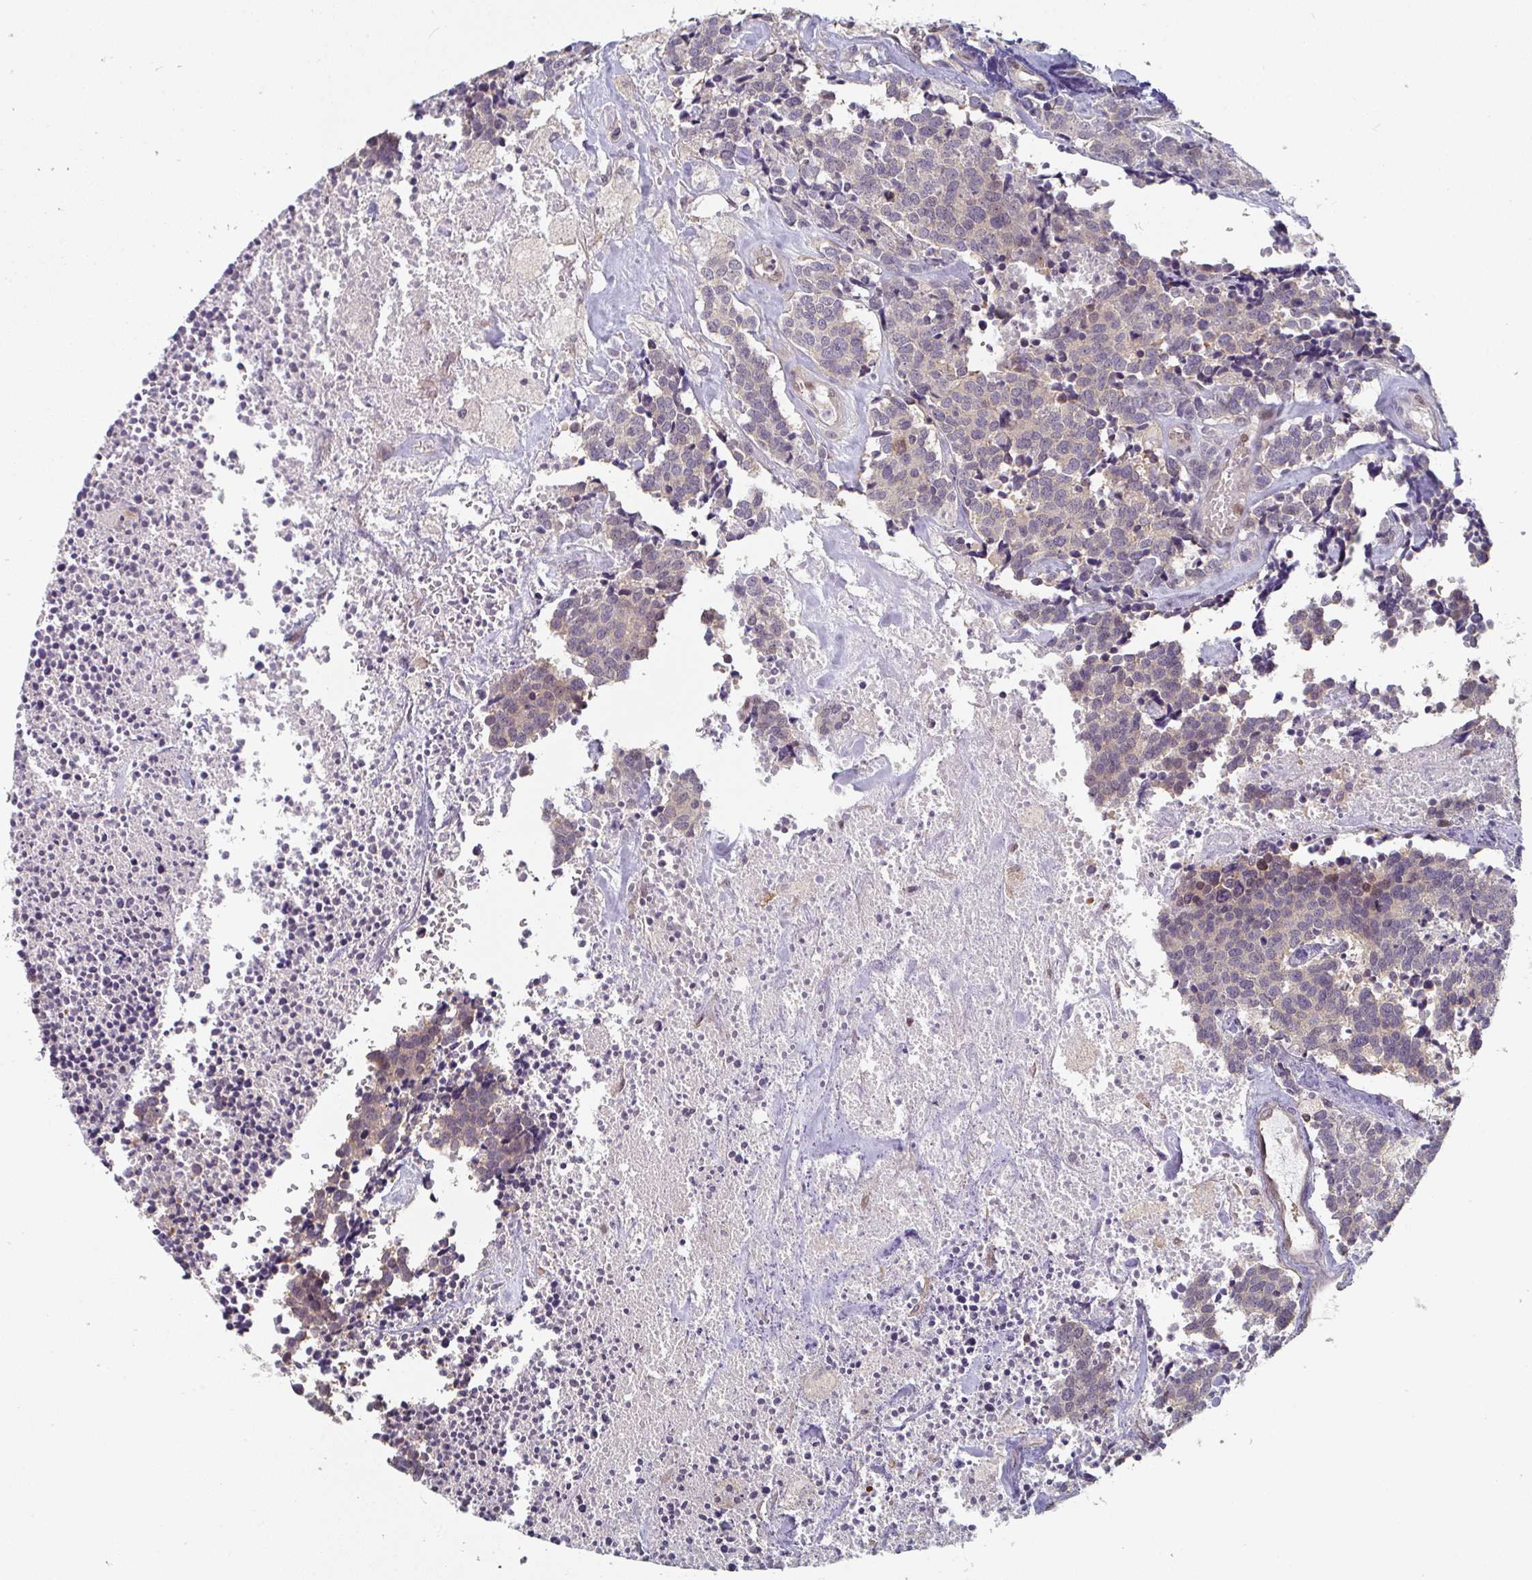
{"staining": {"intensity": "weak", "quantity": "25%-75%", "location": "cytoplasmic/membranous"}, "tissue": "carcinoid", "cell_type": "Tumor cells", "image_type": "cancer", "snomed": [{"axis": "morphology", "description": "Carcinoid, malignant, NOS"}, {"axis": "topography", "description": "Skin"}], "caption": "Immunohistochemistry image of neoplastic tissue: human carcinoid stained using IHC displays low levels of weak protein expression localized specifically in the cytoplasmic/membranous of tumor cells, appearing as a cytoplasmic/membranous brown color.", "gene": "RANGRF", "patient": {"sex": "female", "age": 79}}